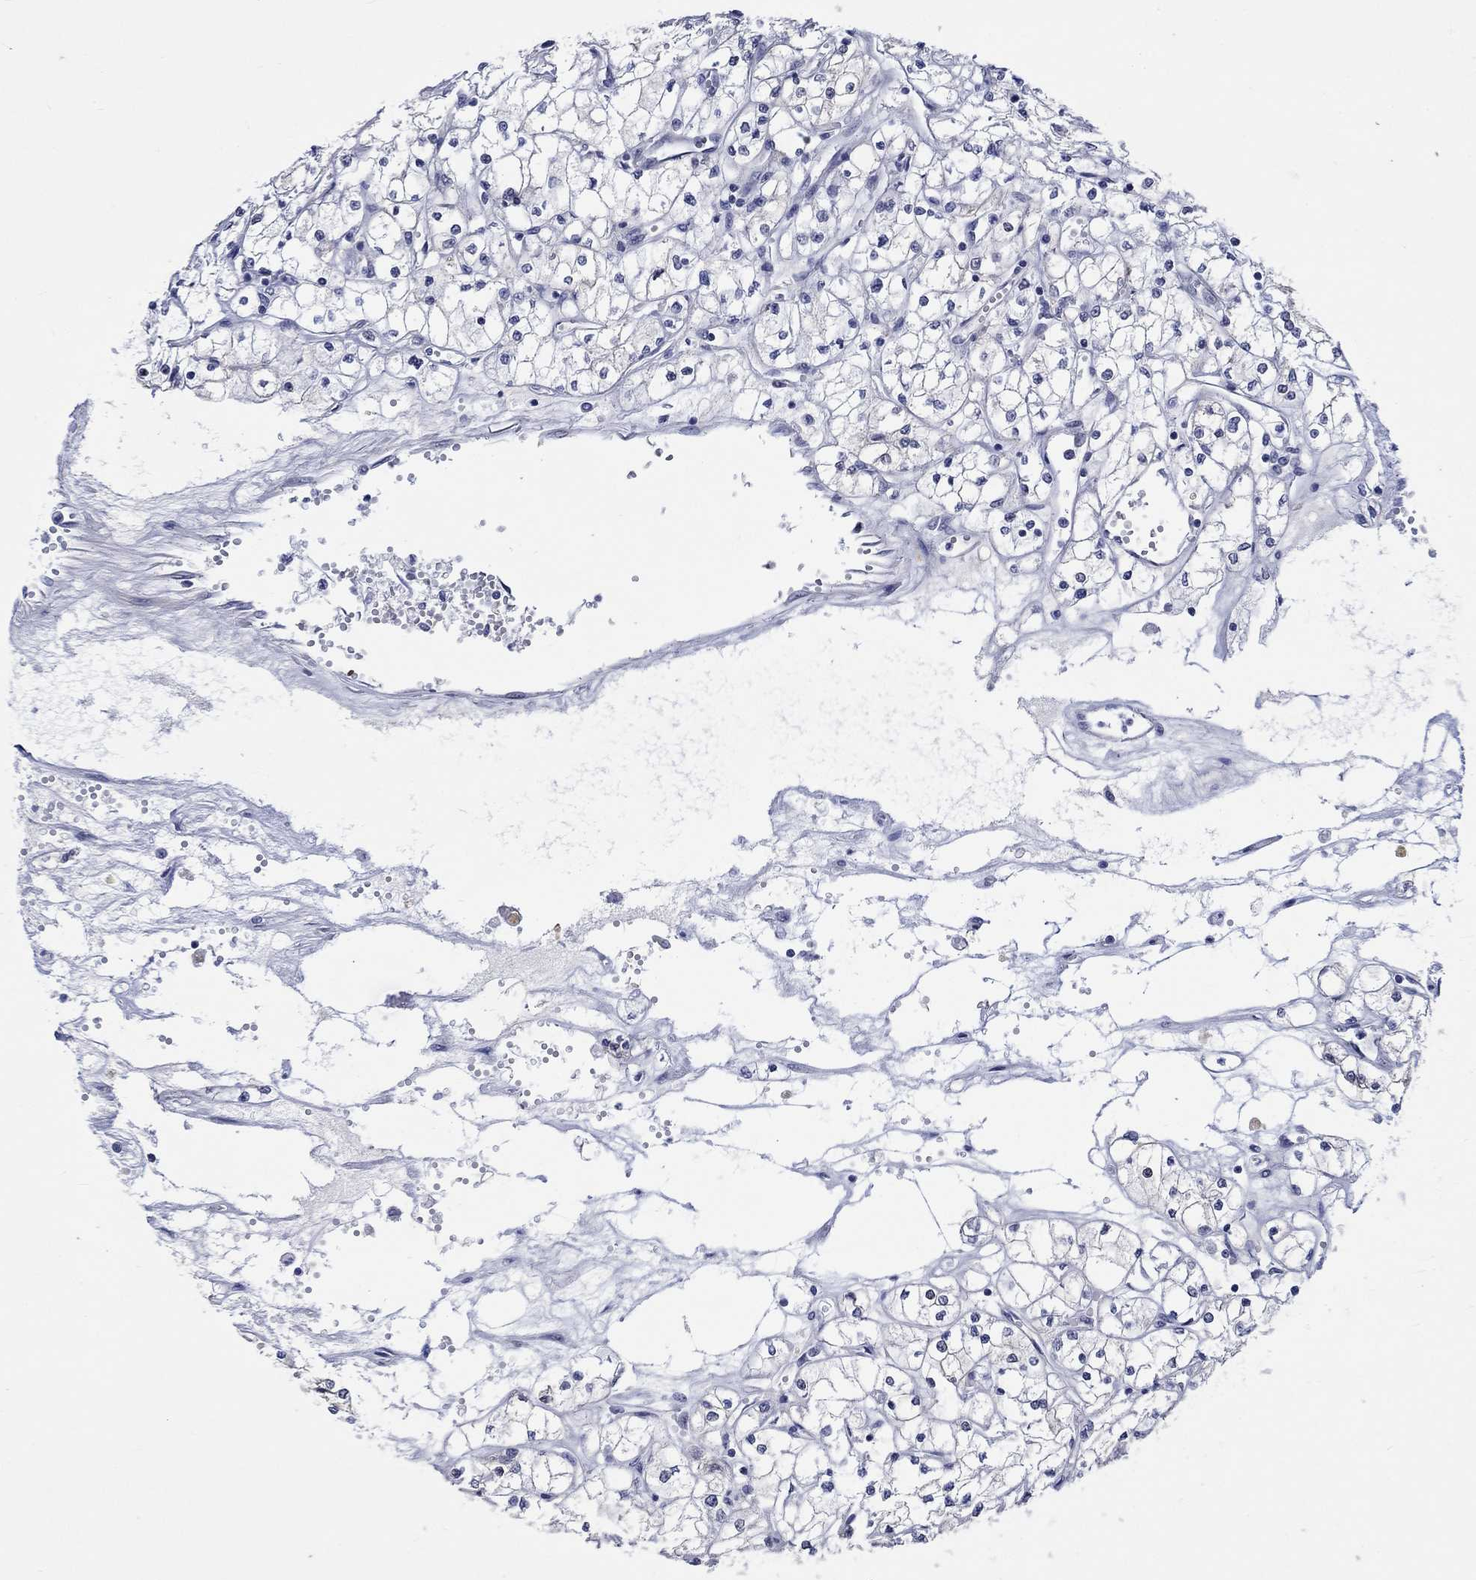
{"staining": {"intensity": "negative", "quantity": "none", "location": "none"}, "tissue": "renal cancer", "cell_type": "Tumor cells", "image_type": "cancer", "snomed": [{"axis": "morphology", "description": "Adenocarcinoma, NOS"}, {"axis": "topography", "description": "Kidney"}], "caption": "This is an immunohistochemistry (IHC) photomicrograph of human renal cancer (adenocarcinoma). There is no staining in tumor cells.", "gene": "E2F8", "patient": {"sex": "male", "age": 67}}